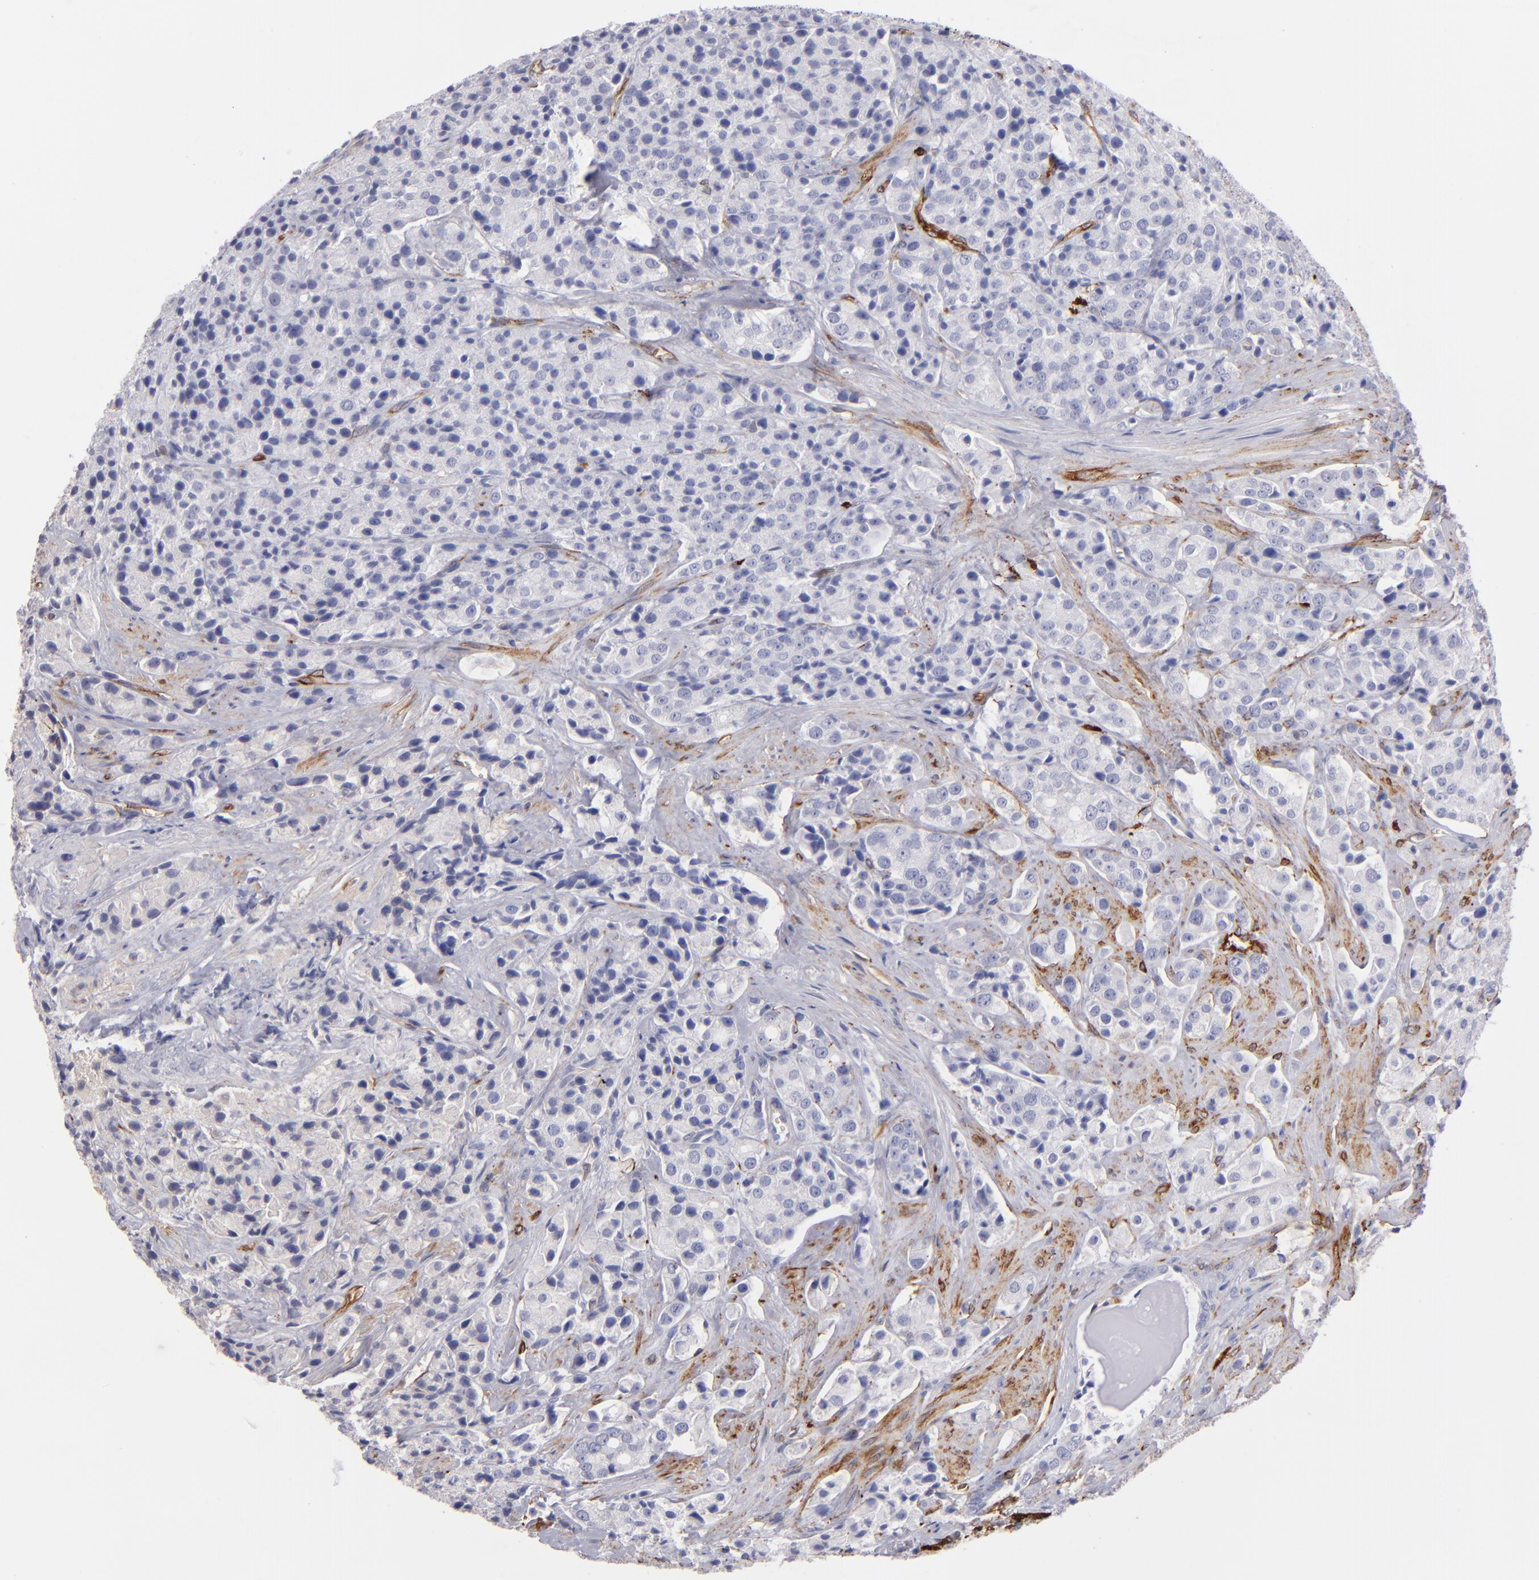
{"staining": {"intensity": "negative", "quantity": "none", "location": "none"}, "tissue": "prostate cancer", "cell_type": "Tumor cells", "image_type": "cancer", "snomed": [{"axis": "morphology", "description": "Adenocarcinoma, Medium grade"}, {"axis": "topography", "description": "Prostate"}], "caption": "There is no significant positivity in tumor cells of medium-grade adenocarcinoma (prostate). The staining is performed using DAB (3,3'-diaminobenzidine) brown chromogen with nuclei counter-stained in using hematoxylin.", "gene": "AHNAK2", "patient": {"sex": "male", "age": 70}}